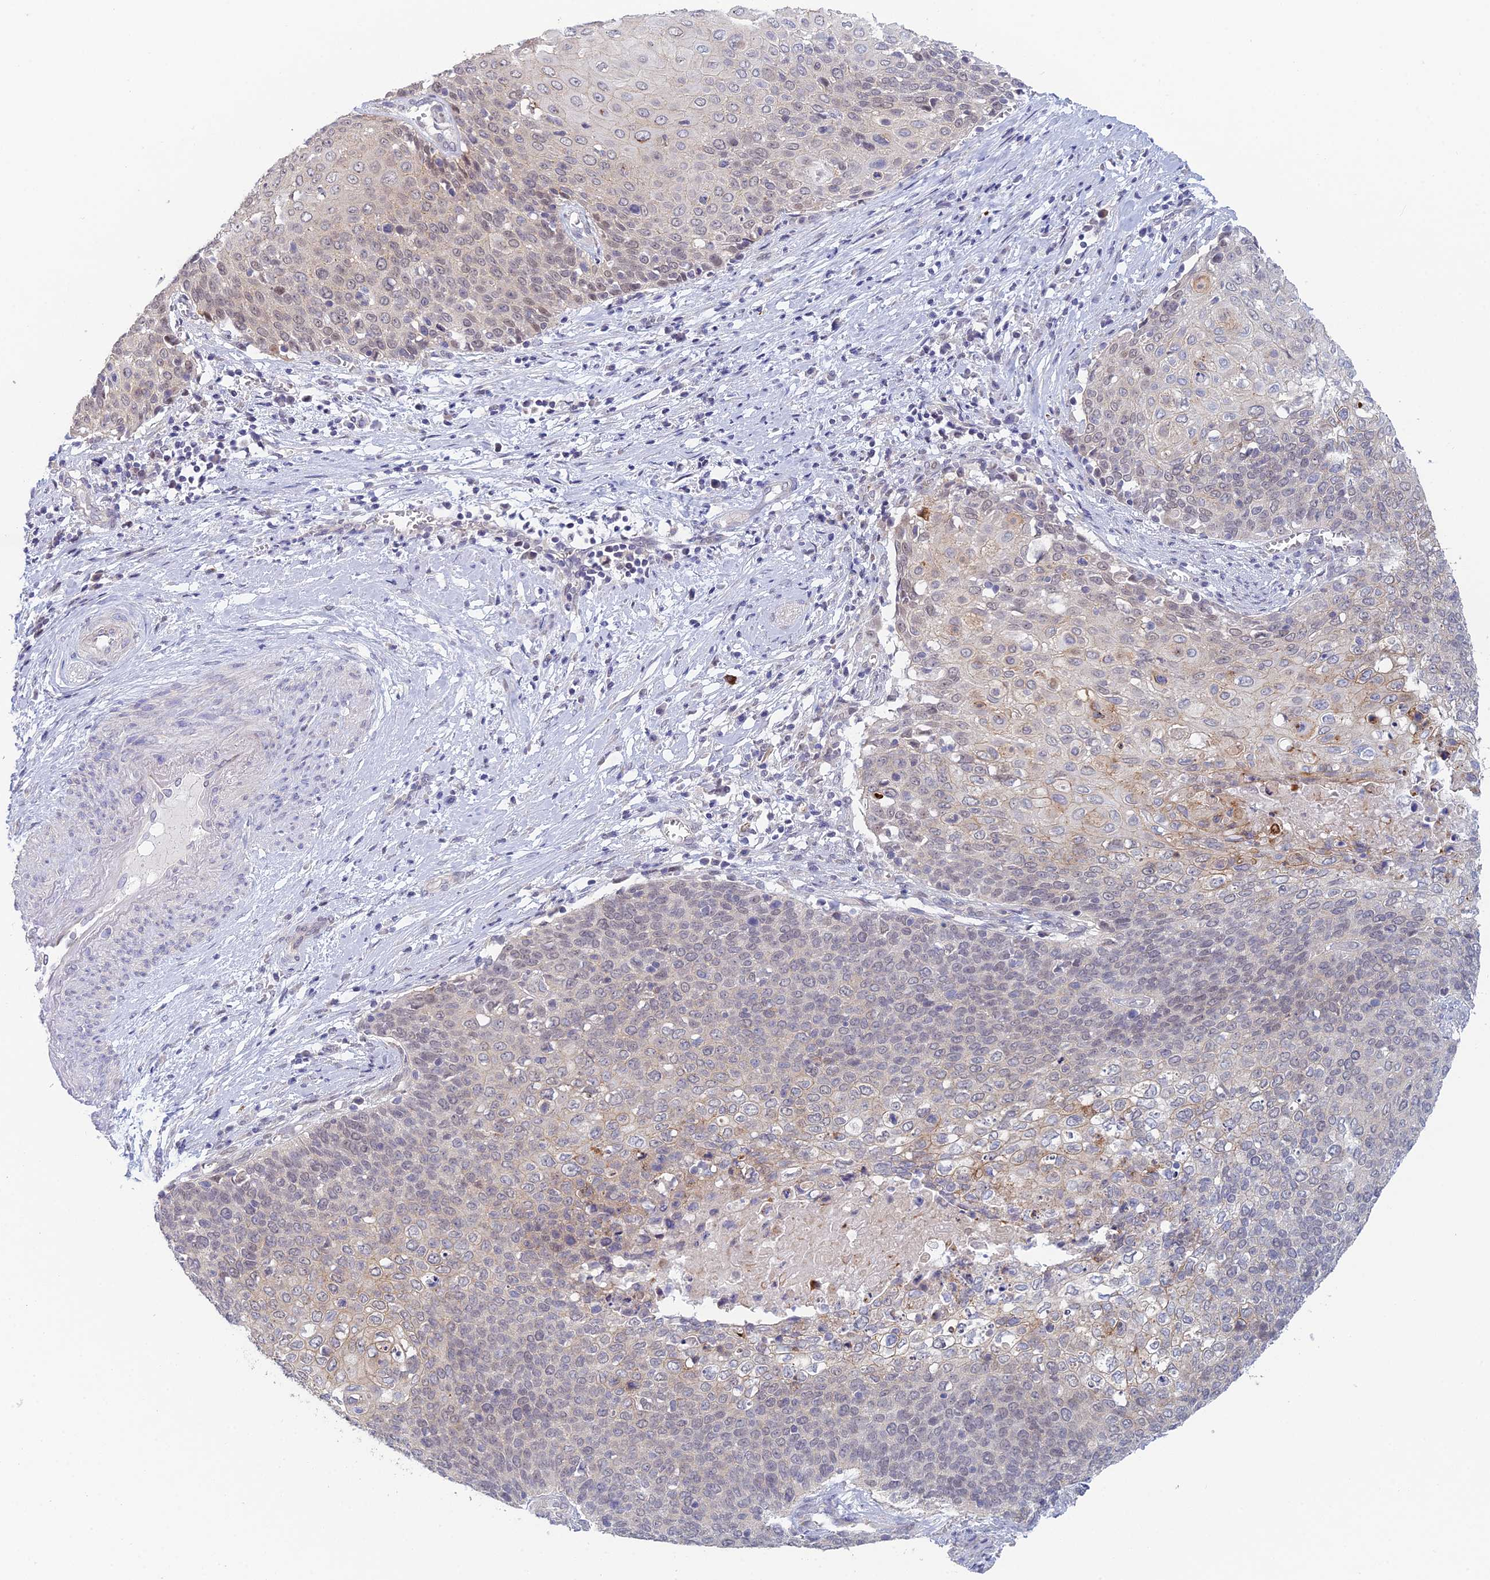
{"staining": {"intensity": "weak", "quantity": "<25%", "location": "cytoplasmic/membranous"}, "tissue": "cervical cancer", "cell_type": "Tumor cells", "image_type": "cancer", "snomed": [{"axis": "morphology", "description": "Squamous cell carcinoma, NOS"}, {"axis": "topography", "description": "Cervix"}], "caption": "High magnification brightfield microscopy of squamous cell carcinoma (cervical) stained with DAB (3,3'-diaminobenzidine) (brown) and counterstained with hematoxylin (blue): tumor cells show no significant staining.", "gene": "GIPC1", "patient": {"sex": "female", "age": 39}}